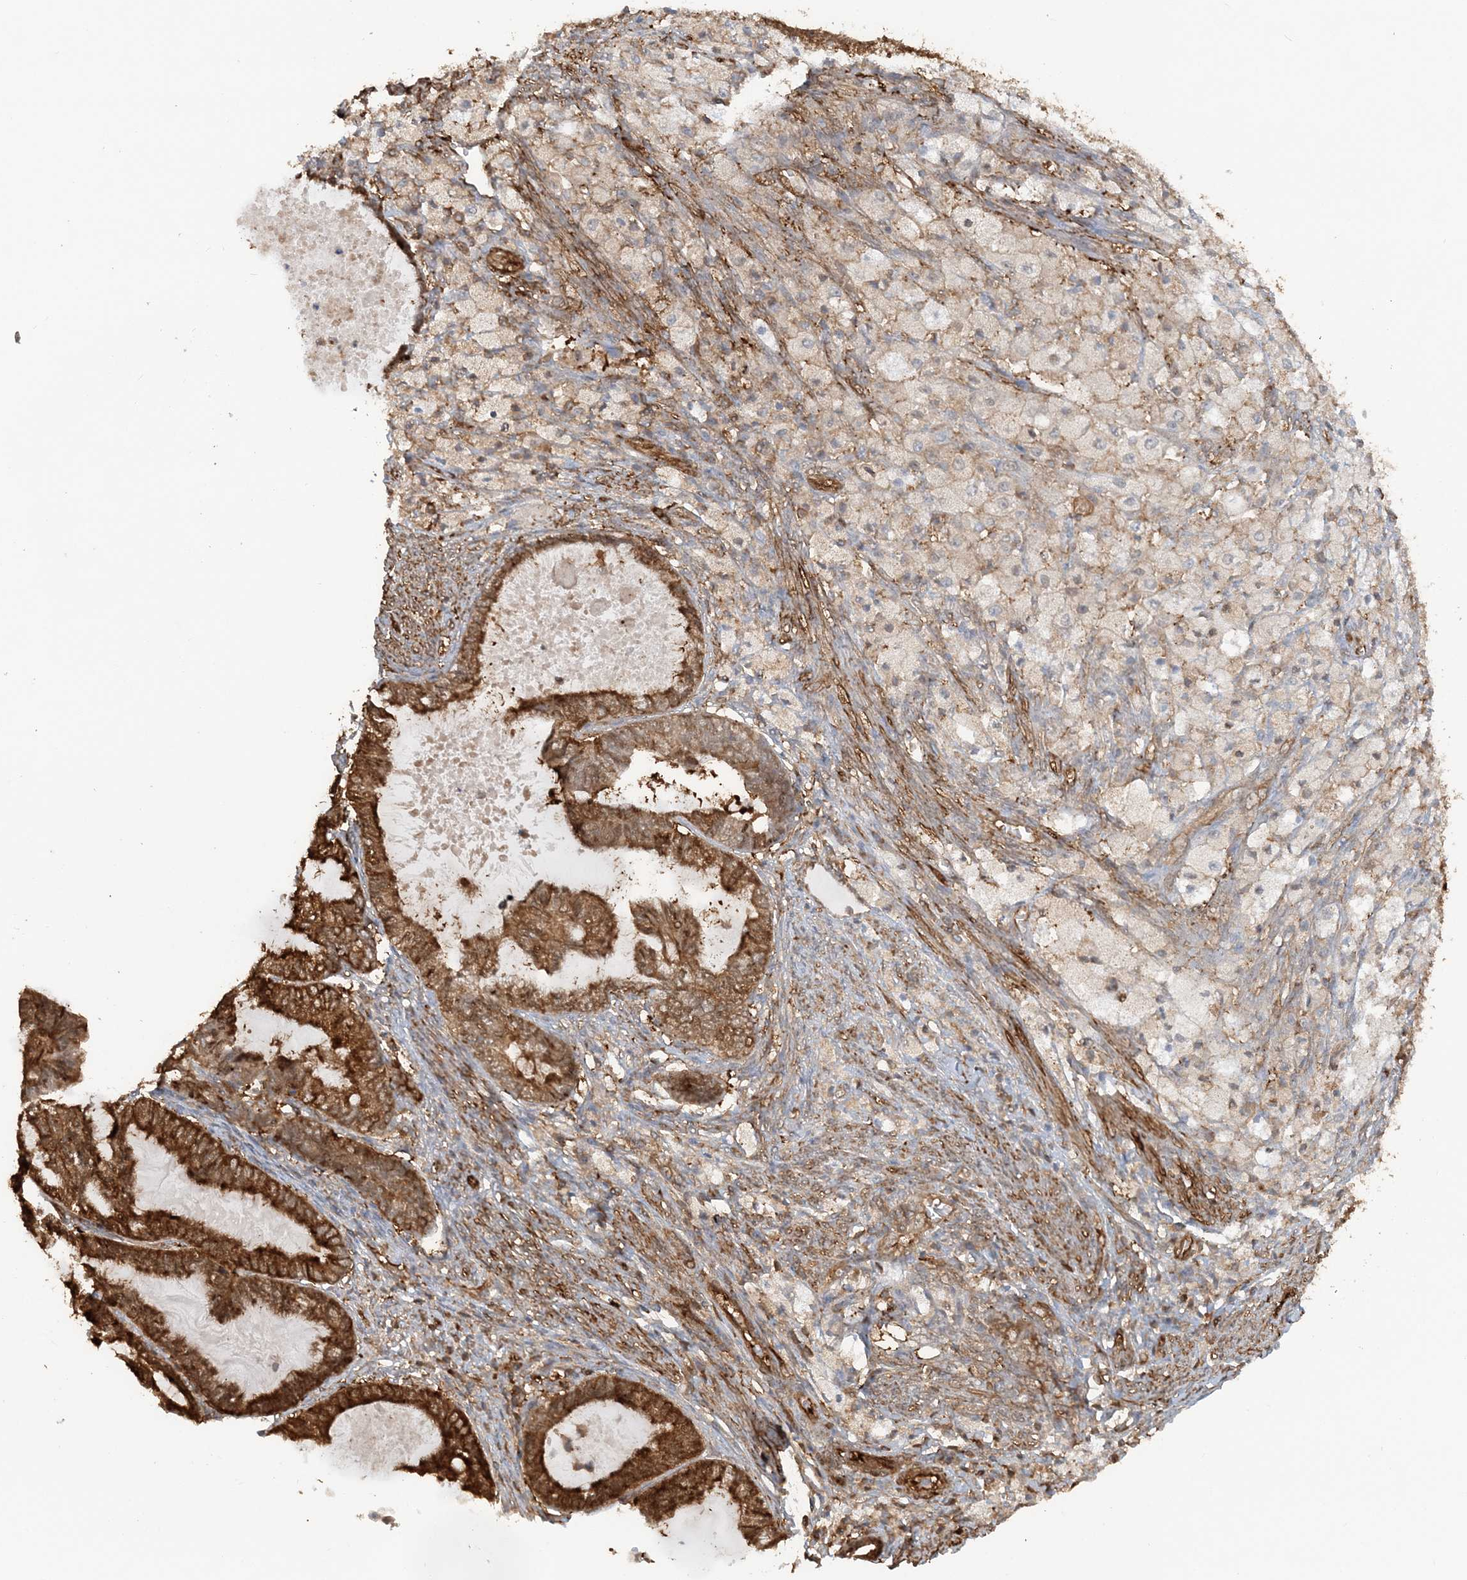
{"staining": {"intensity": "strong", "quantity": ">75%", "location": "cytoplasmic/membranous"}, "tissue": "cervical cancer", "cell_type": "Tumor cells", "image_type": "cancer", "snomed": [{"axis": "morphology", "description": "Normal tissue, NOS"}, {"axis": "morphology", "description": "Adenocarcinoma, NOS"}, {"axis": "topography", "description": "Cervix"}, {"axis": "topography", "description": "Endometrium"}], "caption": "Tumor cells reveal high levels of strong cytoplasmic/membranous positivity in about >75% of cells in adenocarcinoma (cervical).", "gene": "DSTN", "patient": {"sex": "female", "age": 86}}